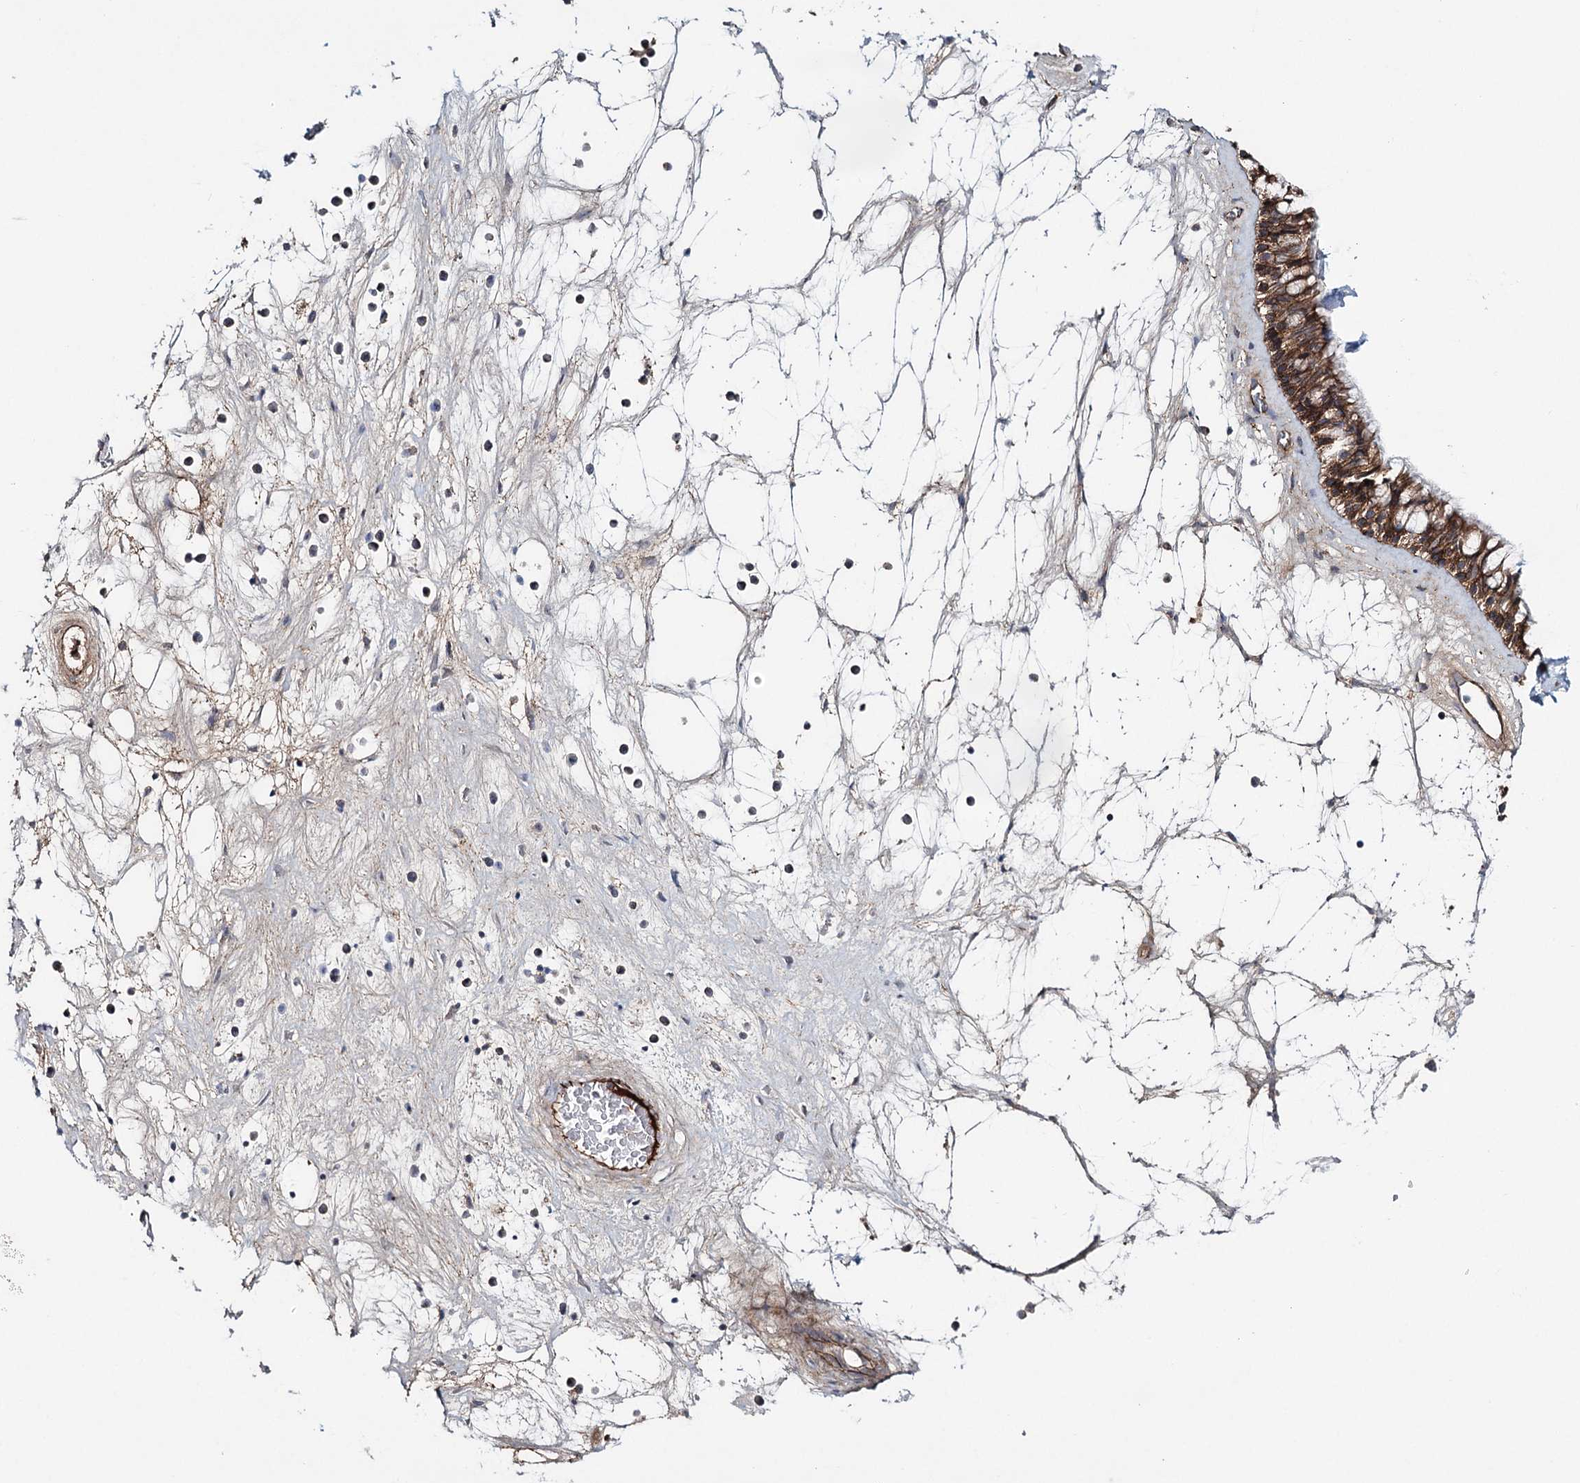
{"staining": {"intensity": "moderate", "quantity": ">75%", "location": "cytoplasmic/membranous"}, "tissue": "nasopharynx", "cell_type": "Respiratory epithelial cells", "image_type": "normal", "snomed": [{"axis": "morphology", "description": "Normal tissue, NOS"}, {"axis": "topography", "description": "Nasopharynx"}], "caption": "Brown immunohistochemical staining in benign nasopharynx shows moderate cytoplasmic/membranous staining in approximately >75% of respiratory epithelial cells. (DAB (3,3'-diaminobenzidine) = brown stain, brightfield microscopy at high magnification).", "gene": "PKP4", "patient": {"sex": "male", "age": 64}}